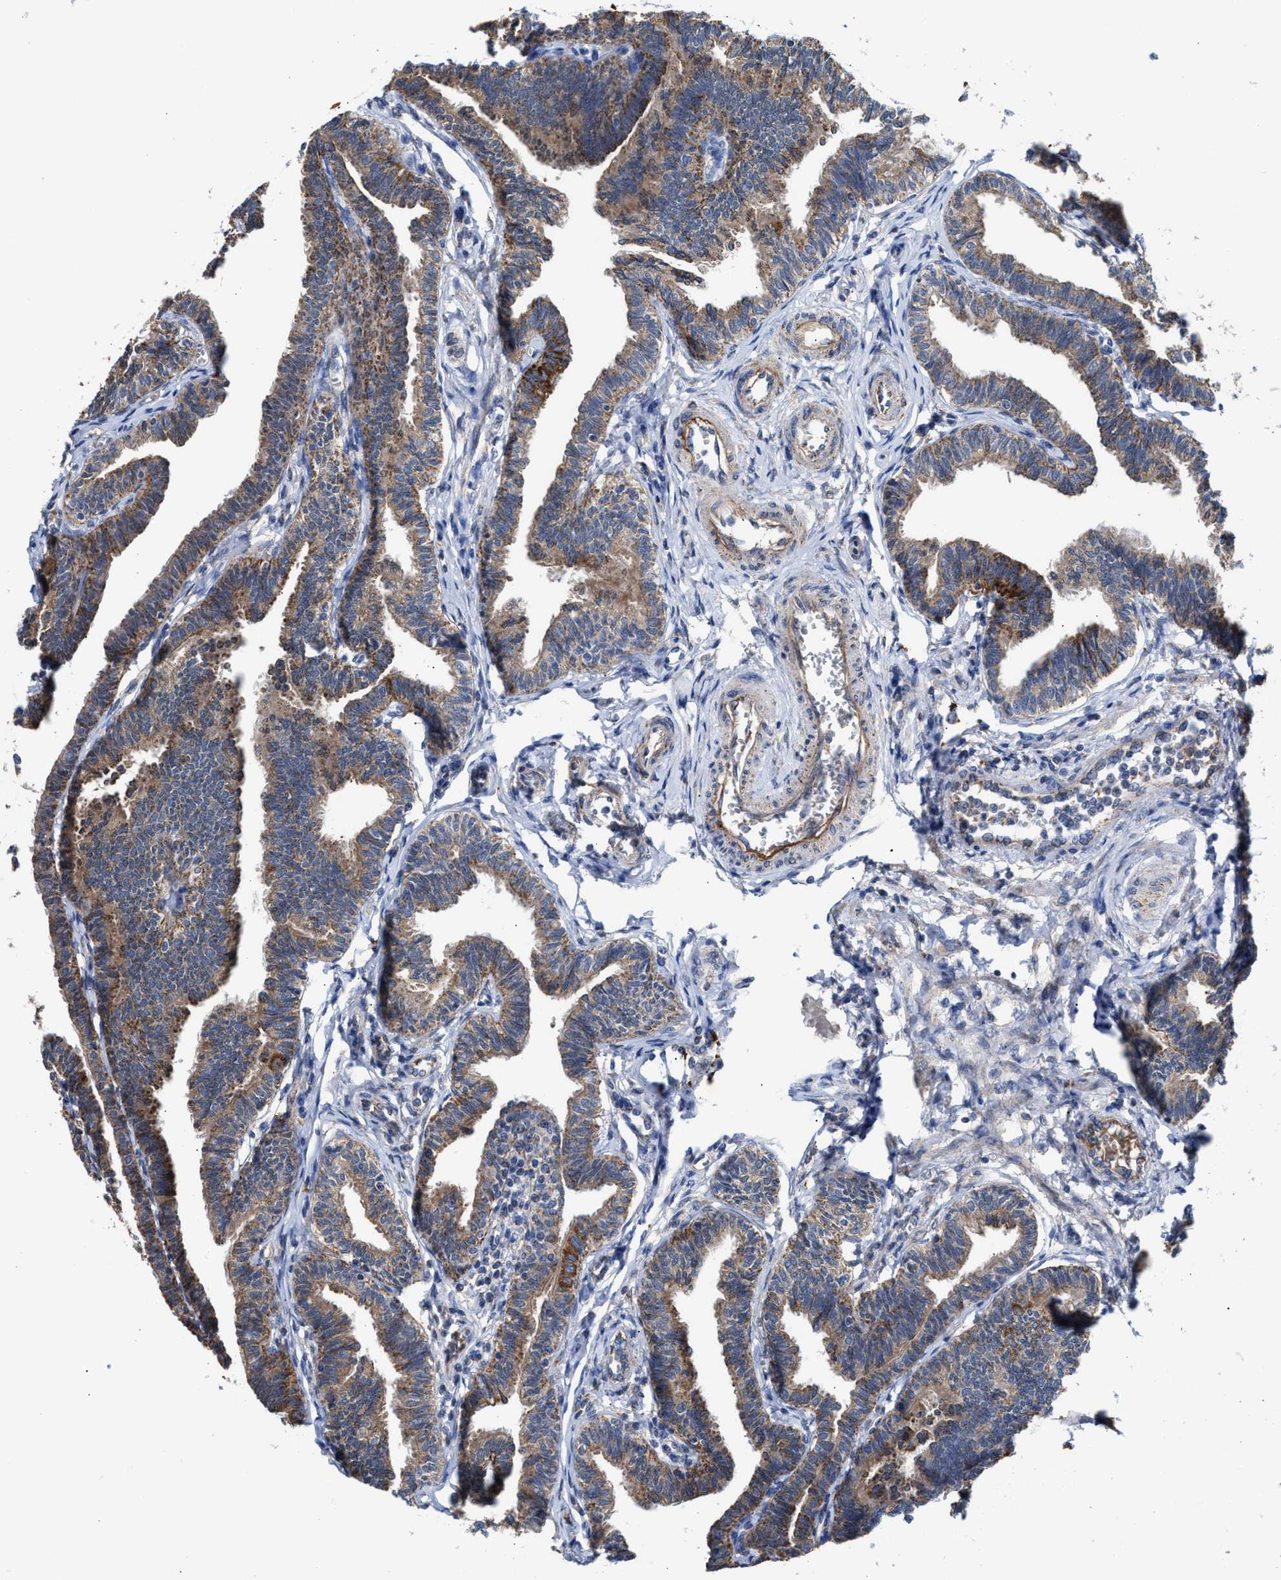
{"staining": {"intensity": "moderate", "quantity": ">75%", "location": "cytoplasmic/membranous"}, "tissue": "fallopian tube", "cell_type": "Glandular cells", "image_type": "normal", "snomed": [{"axis": "morphology", "description": "Normal tissue, NOS"}, {"axis": "topography", "description": "Fallopian tube"}, {"axis": "topography", "description": "Ovary"}], "caption": "Unremarkable fallopian tube demonstrates moderate cytoplasmic/membranous staining in about >75% of glandular cells, visualized by immunohistochemistry.", "gene": "MECR", "patient": {"sex": "female", "age": 23}}